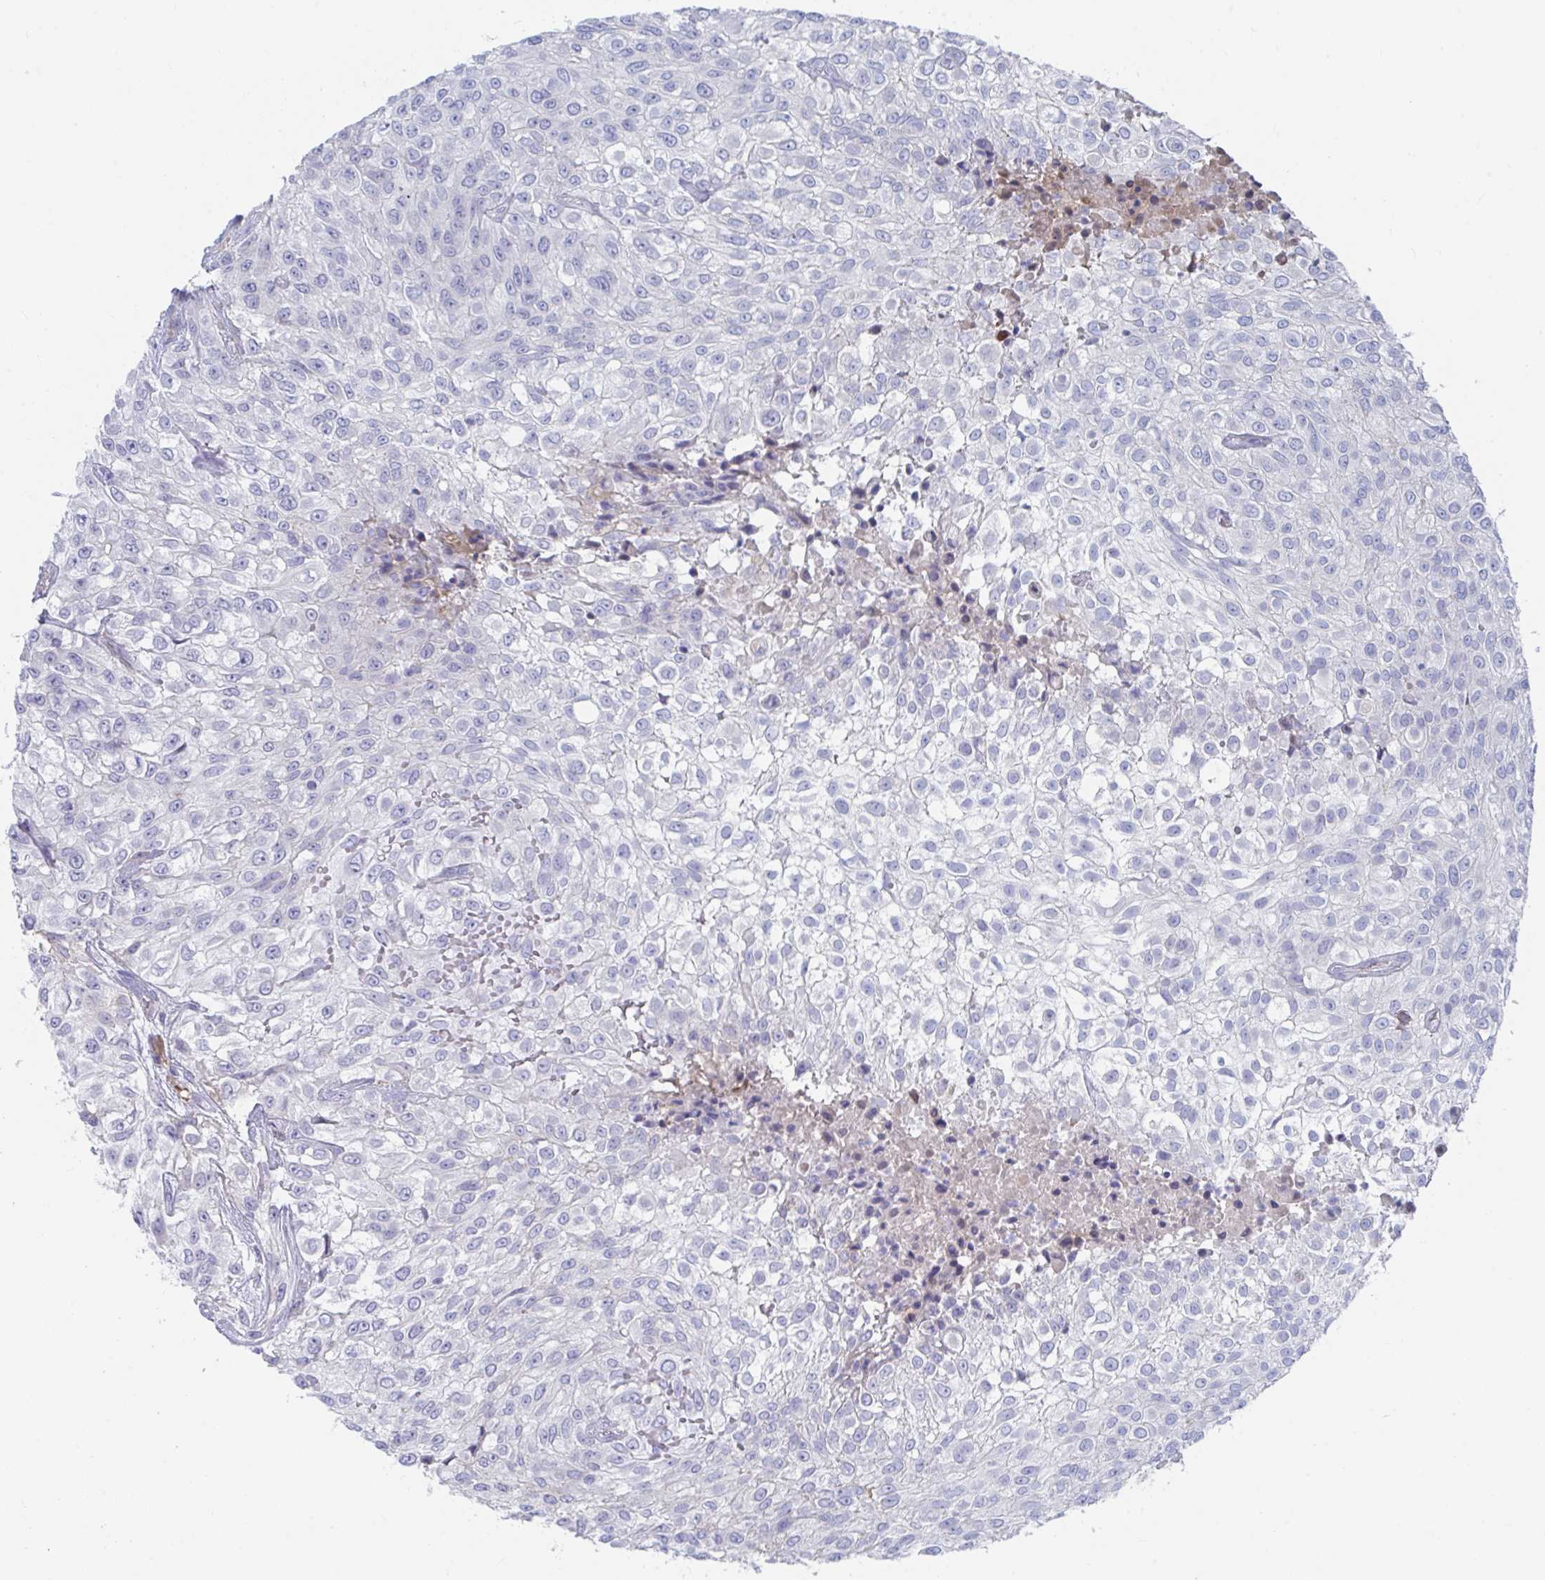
{"staining": {"intensity": "negative", "quantity": "none", "location": "none"}, "tissue": "urothelial cancer", "cell_type": "Tumor cells", "image_type": "cancer", "snomed": [{"axis": "morphology", "description": "Urothelial carcinoma, High grade"}, {"axis": "topography", "description": "Urinary bladder"}], "caption": "Urothelial cancer was stained to show a protein in brown. There is no significant expression in tumor cells.", "gene": "TNFAIP6", "patient": {"sex": "male", "age": 56}}